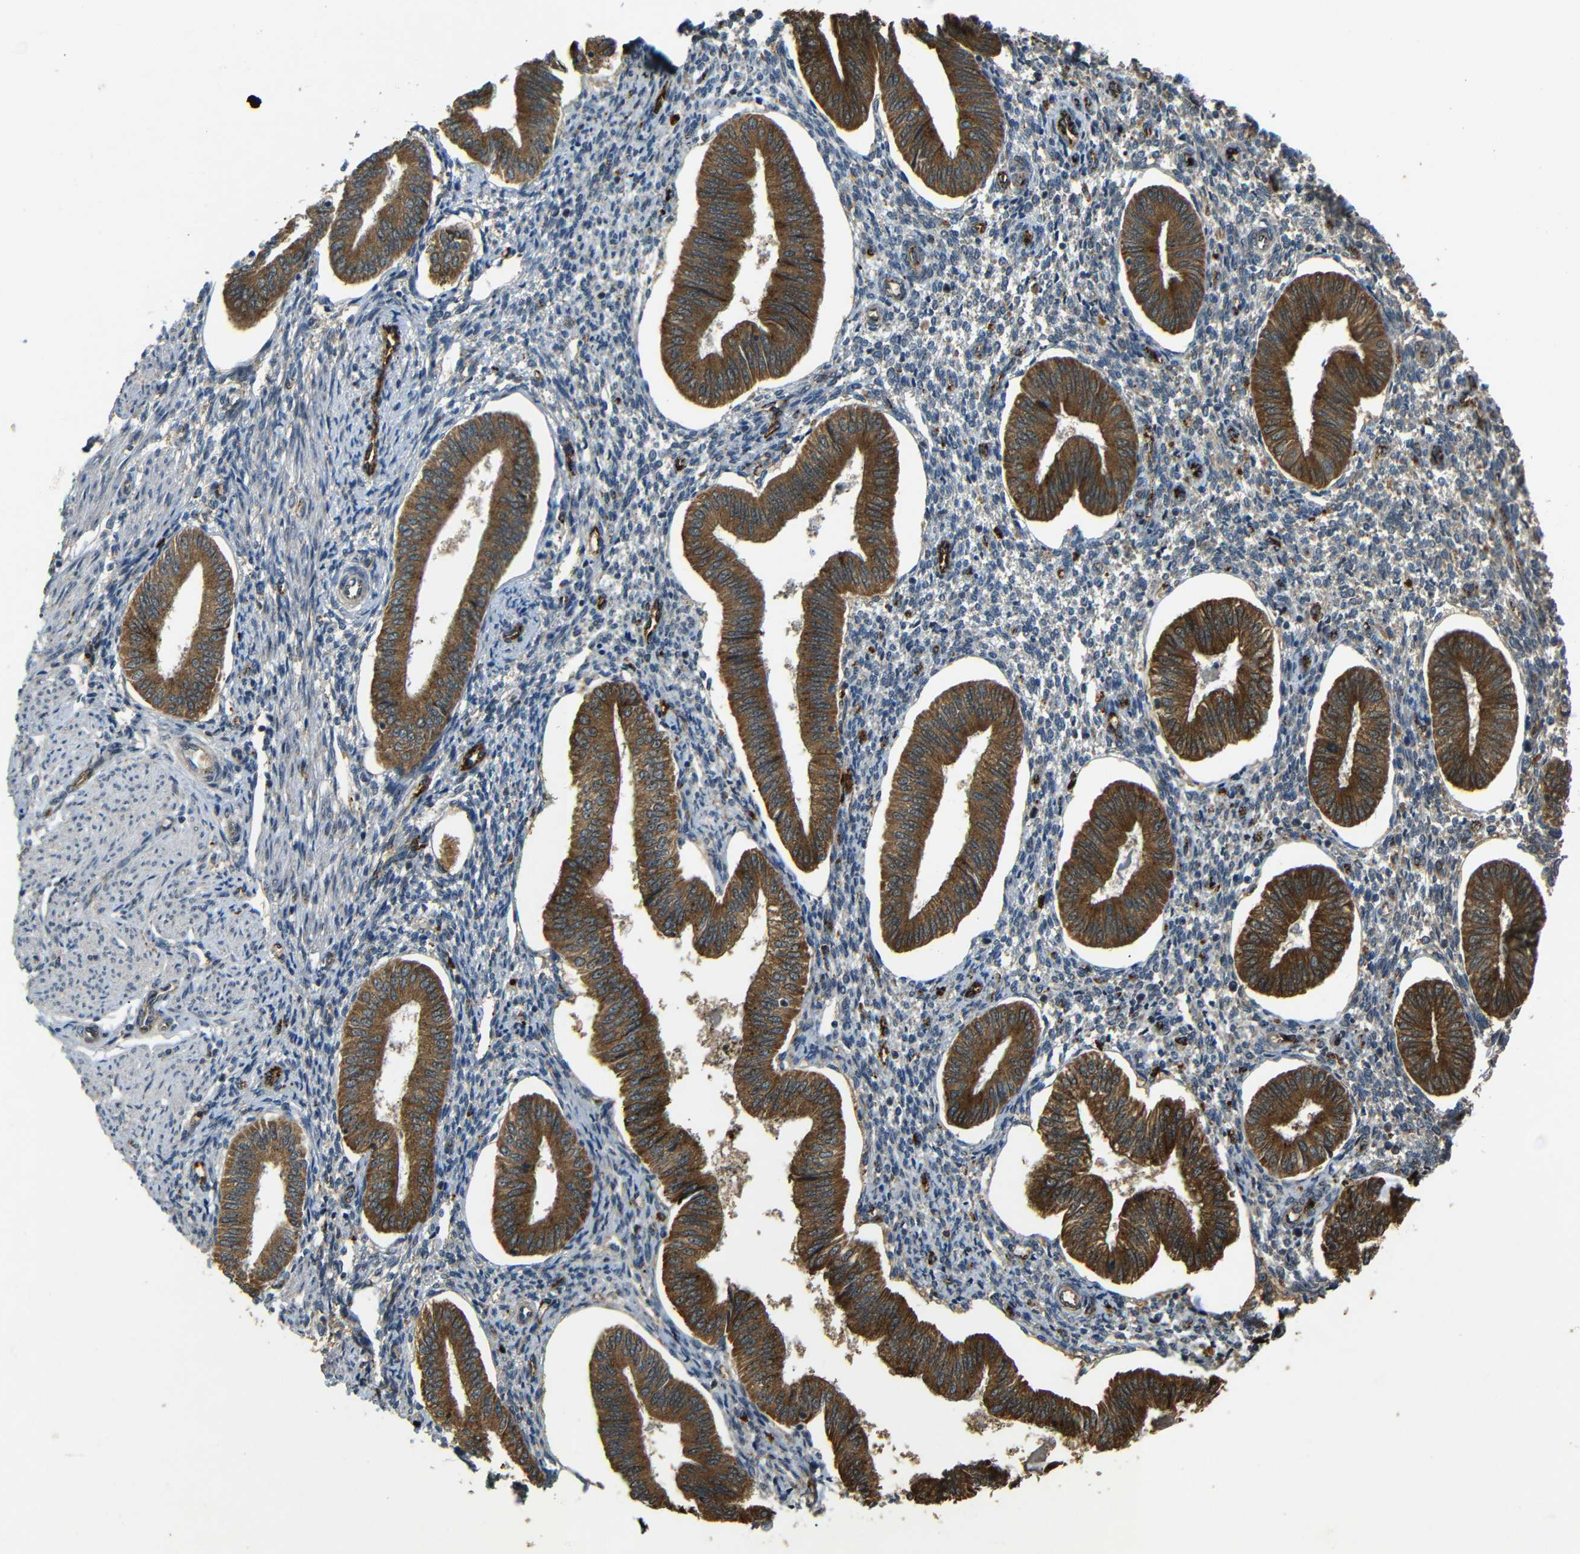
{"staining": {"intensity": "negative", "quantity": "none", "location": "none"}, "tissue": "endometrium", "cell_type": "Cells in endometrial stroma", "image_type": "normal", "snomed": [{"axis": "morphology", "description": "Normal tissue, NOS"}, {"axis": "topography", "description": "Endometrium"}], "caption": "This is a image of immunohistochemistry staining of normal endometrium, which shows no staining in cells in endometrial stroma. (Stains: DAB immunohistochemistry with hematoxylin counter stain, Microscopy: brightfield microscopy at high magnification).", "gene": "ATP7A", "patient": {"sex": "female", "age": 50}}